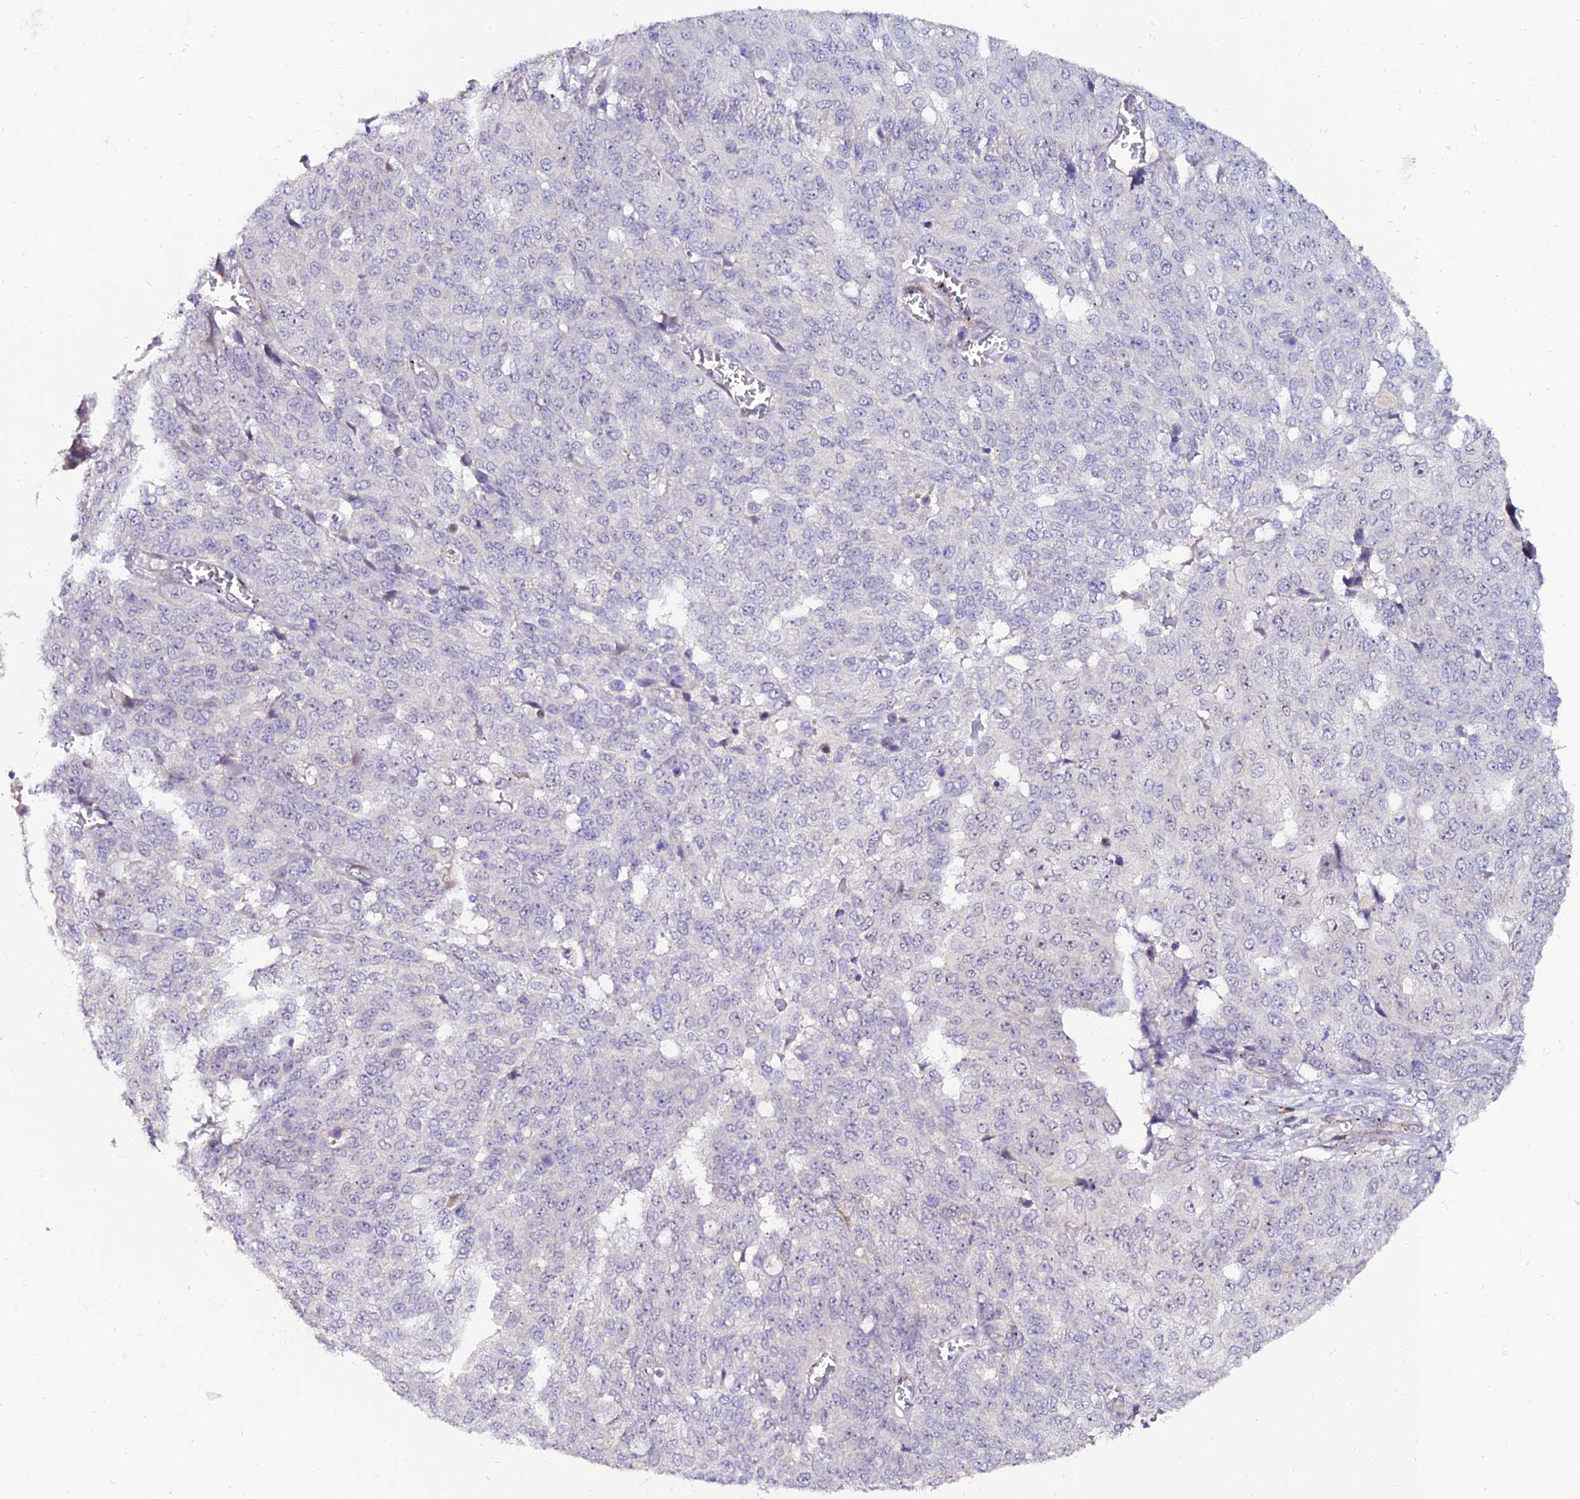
{"staining": {"intensity": "negative", "quantity": "none", "location": "none"}, "tissue": "ovarian cancer", "cell_type": "Tumor cells", "image_type": "cancer", "snomed": [{"axis": "morphology", "description": "Cystadenocarcinoma, serous, NOS"}, {"axis": "topography", "description": "Soft tissue"}, {"axis": "topography", "description": "Ovary"}], "caption": "Ovarian cancer (serous cystadenocarcinoma) was stained to show a protein in brown. There is no significant staining in tumor cells.", "gene": "ALDH3B2", "patient": {"sex": "female", "age": 57}}